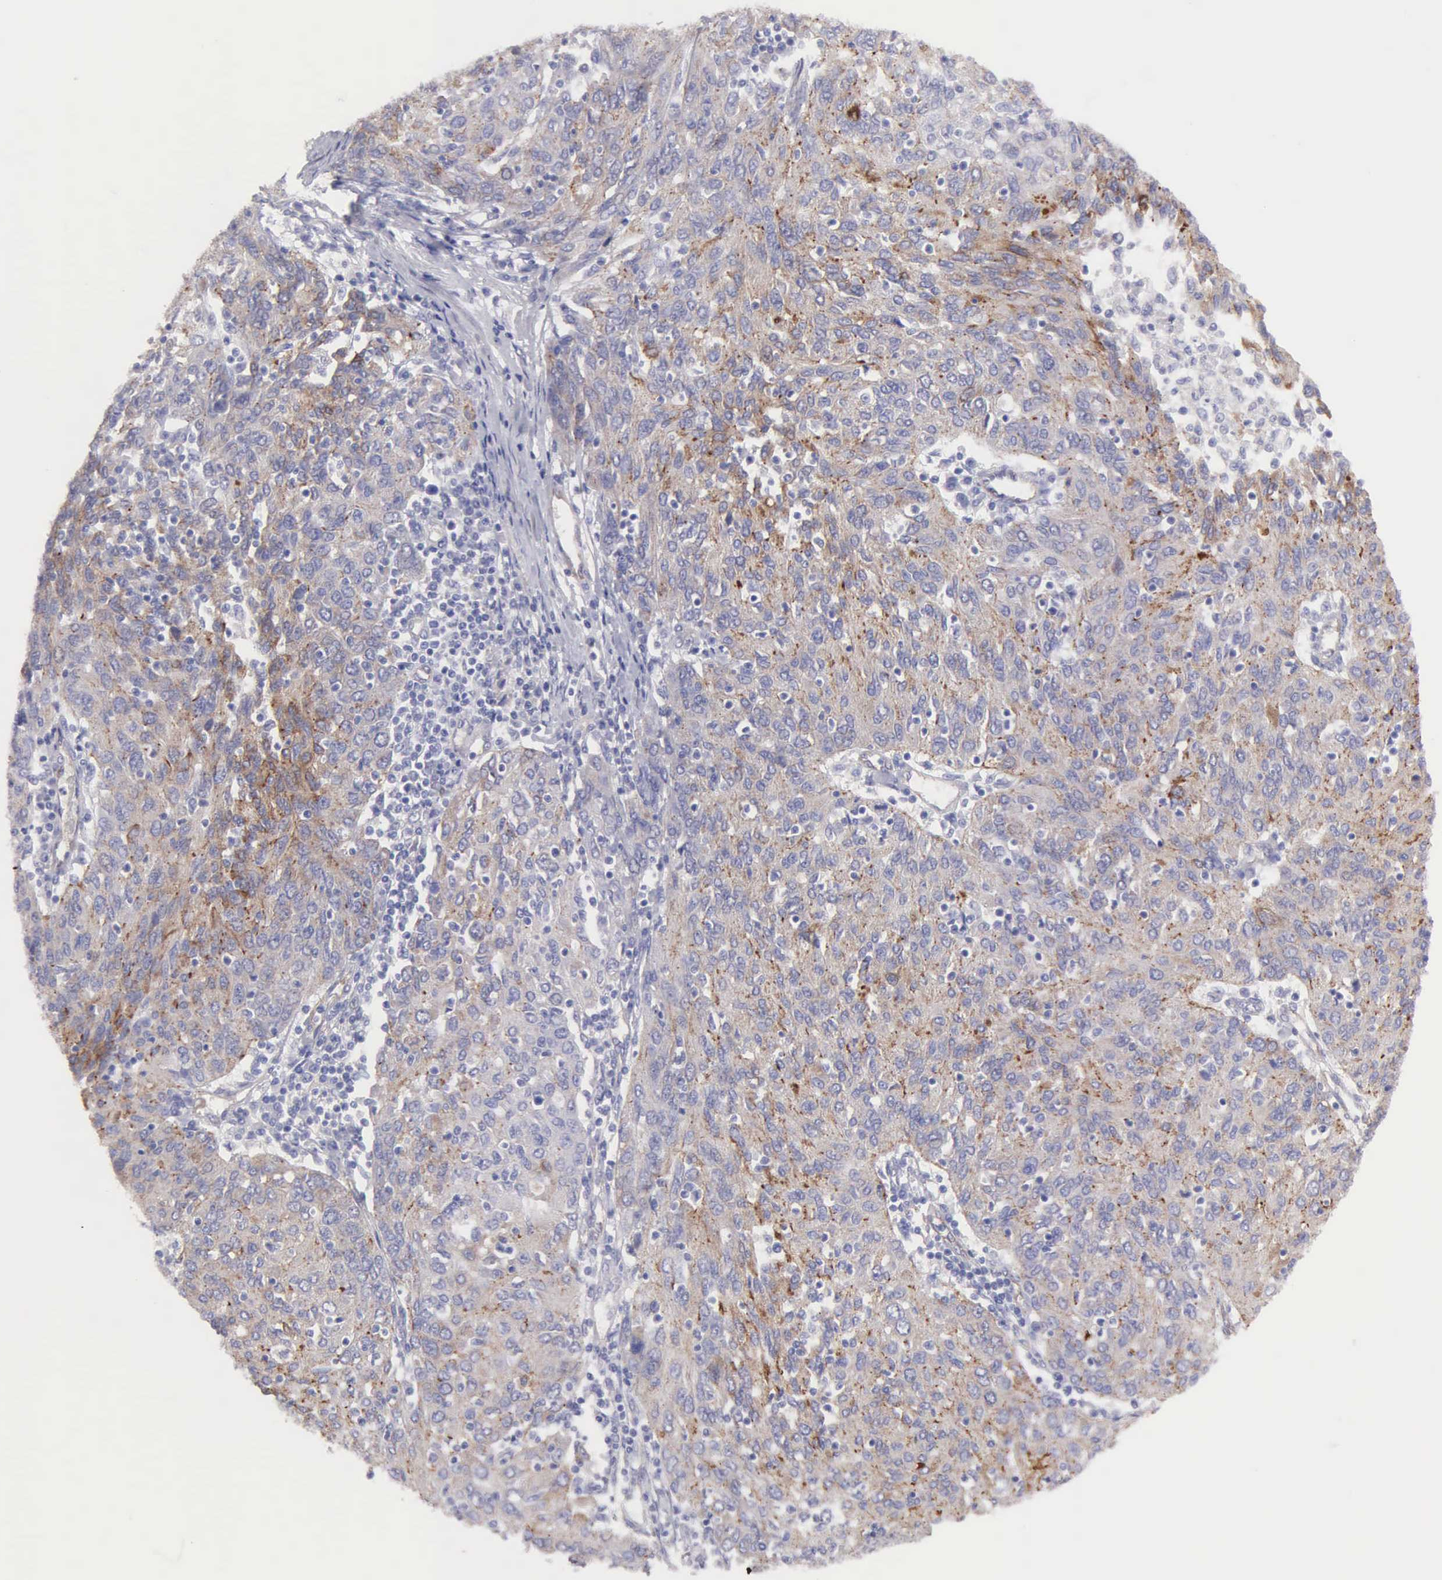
{"staining": {"intensity": "moderate", "quantity": "25%-75%", "location": "cytoplasmic/membranous"}, "tissue": "ovarian cancer", "cell_type": "Tumor cells", "image_type": "cancer", "snomed": [{"axis": "morphology", "description": "Carcinoma, endometroid"}, {"axis": "topography", "description": "Ovary"}], "caption": "Immunohistochemistry (IHC) (DAB (3,3'-diaminobenzidine)) staining of ovarian cancer (endometroid carcinoma) displays moderate cytoplasmic/membranous protein positivity in about 25%-75% of tumor cells.", "gene": "APP", "patient": {"sex": "female", "age": 50}}